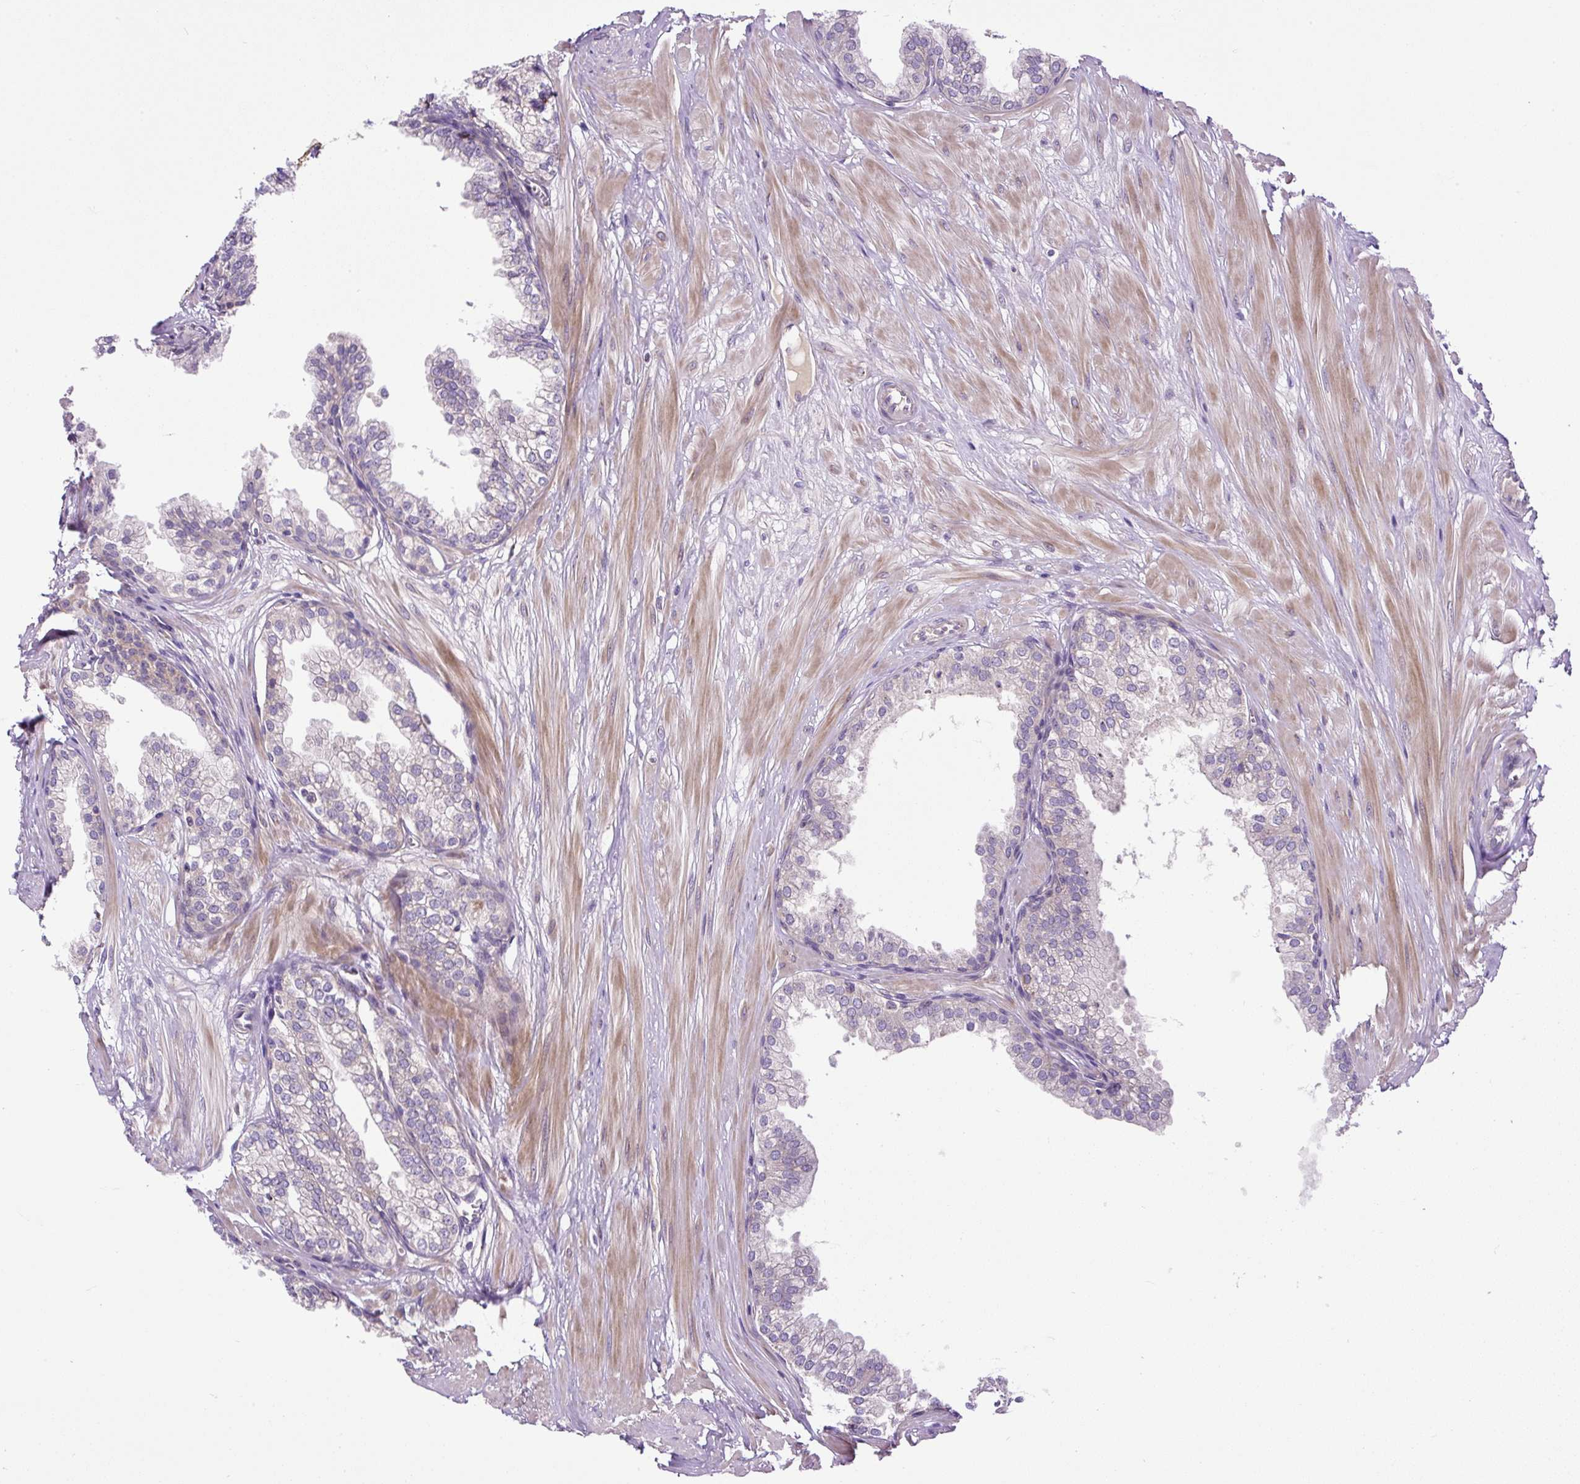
{"staining": {"intensity": "negative", "quantity": "none", "location": "none"}, "tissue": "prostate", "cell_type": "Glandular cells", "image_type": "normal", "snomed": [{"axis": "morphology", "description": "Normal tissue, NOS"}, {"axis": "topography", "description": "Prostate"}, {"axis": "topography", "description": "Peripheral nerve tissue"}], "caption": "An immunohistochemistry (IHC) image of unremarkable prostate is shown. There is no staining in glandular cells of prostate. The staining is performed using DAB (3,3'-diaminobenzidine) brown chromogen with nuclei counter-stained in using hematoxylin.", "gene": "ZNF547", "patient": {"sex": "male", "age": 55}}